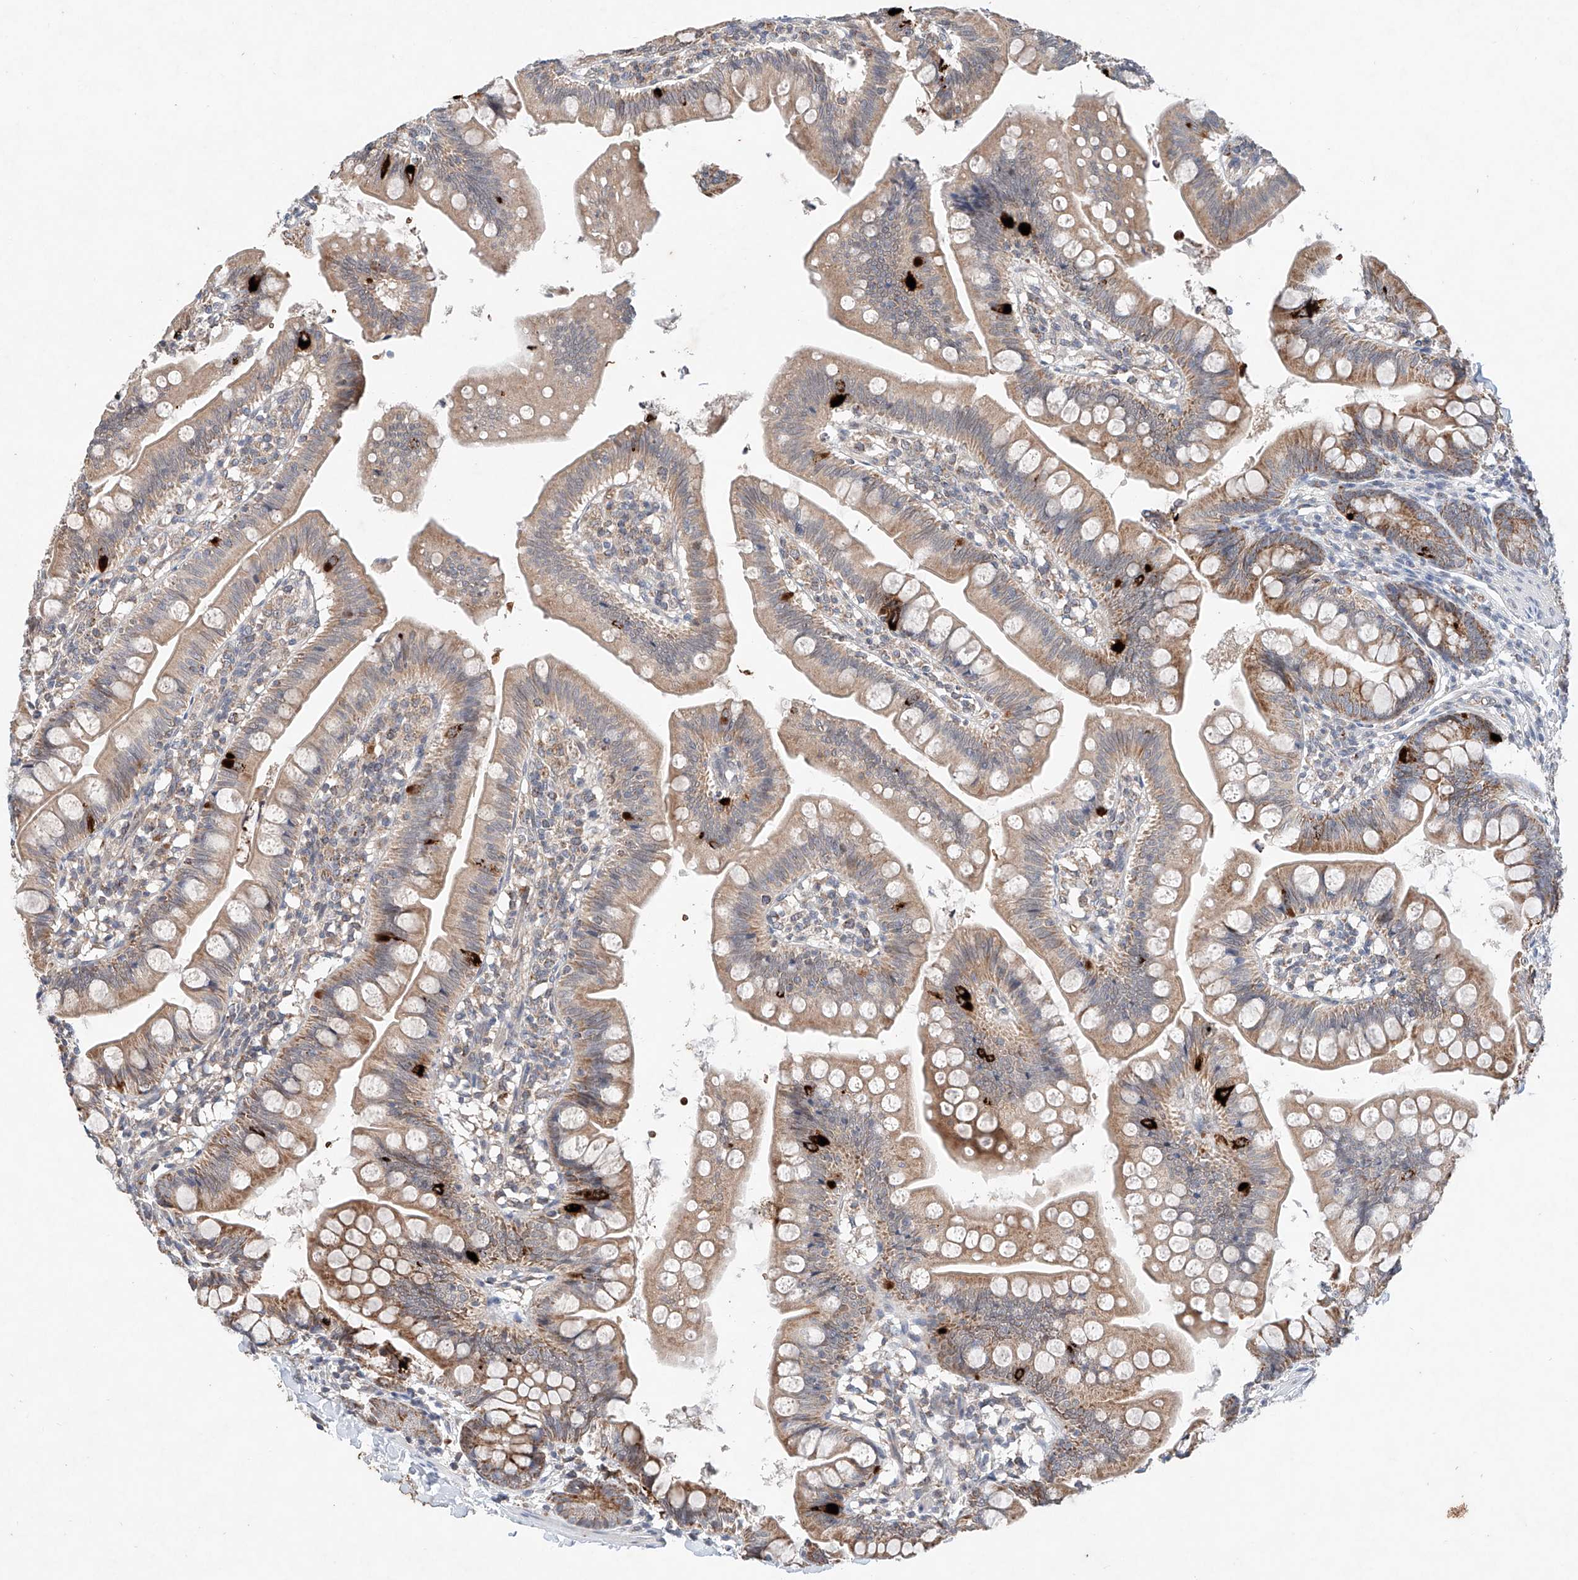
{"staining": {"intensity": "strong", "quantity": "25%-75%", "location": "cytoplasmic/membranous"}, "tissue": "small intestine", "cell_type": "Glandular cells", "image_type": "normal", "snomed": [{"axis": "morphology", "description": "Normal tissue, NOS"}, {"axis": "topography", "description": "Small intestine"}], "caption": "A brown stain labels strong cytoplasmic/membranous staining of a protein in glandular cells of normal small intestine.", "gene": "FASTK", "patient": {"sex": "male", "age": 7}}